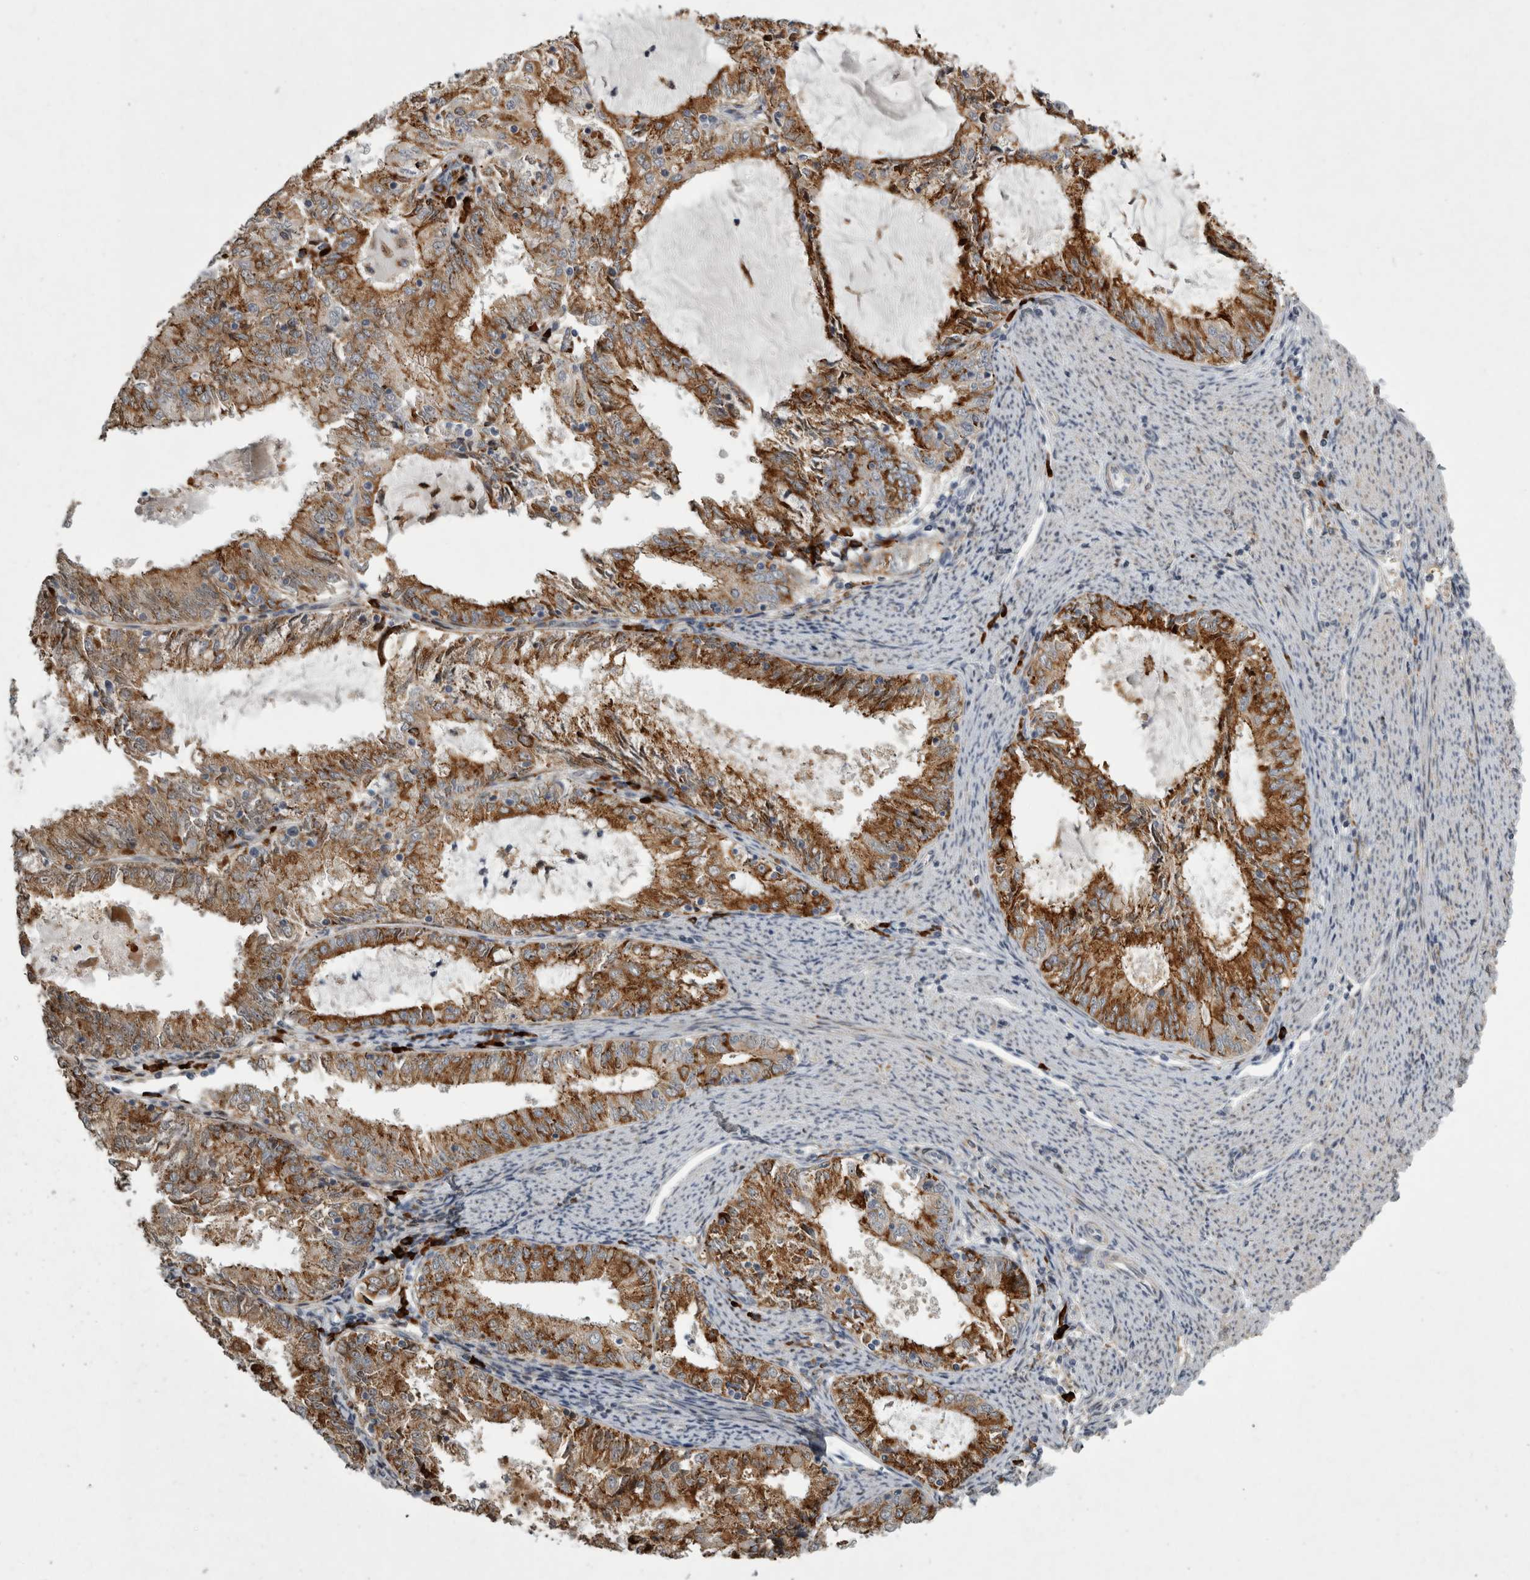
{"staining": {"intensity": "moderate", "quantity": ">75%", "location": "cytoplasmic/membranous"}, "tissue": "endometrial cancer", "cell_type": "Tumor cells", "image_type": "cancer", "snomed": [{"axis": "morphology", "description": "Adenocarcinoma, NOS"}, {"axis": "topography", "description": "Endometrium"}], "caption": "This photomicrograph displays immunohistochemistry staining of human endometrial adenocarcinoma, with medium moderate cytoplasmic/membranous expression in approximately >75% of tumor cells.", "gene": "MPDZ", "patient": {"sex": "female", "age": 57}}